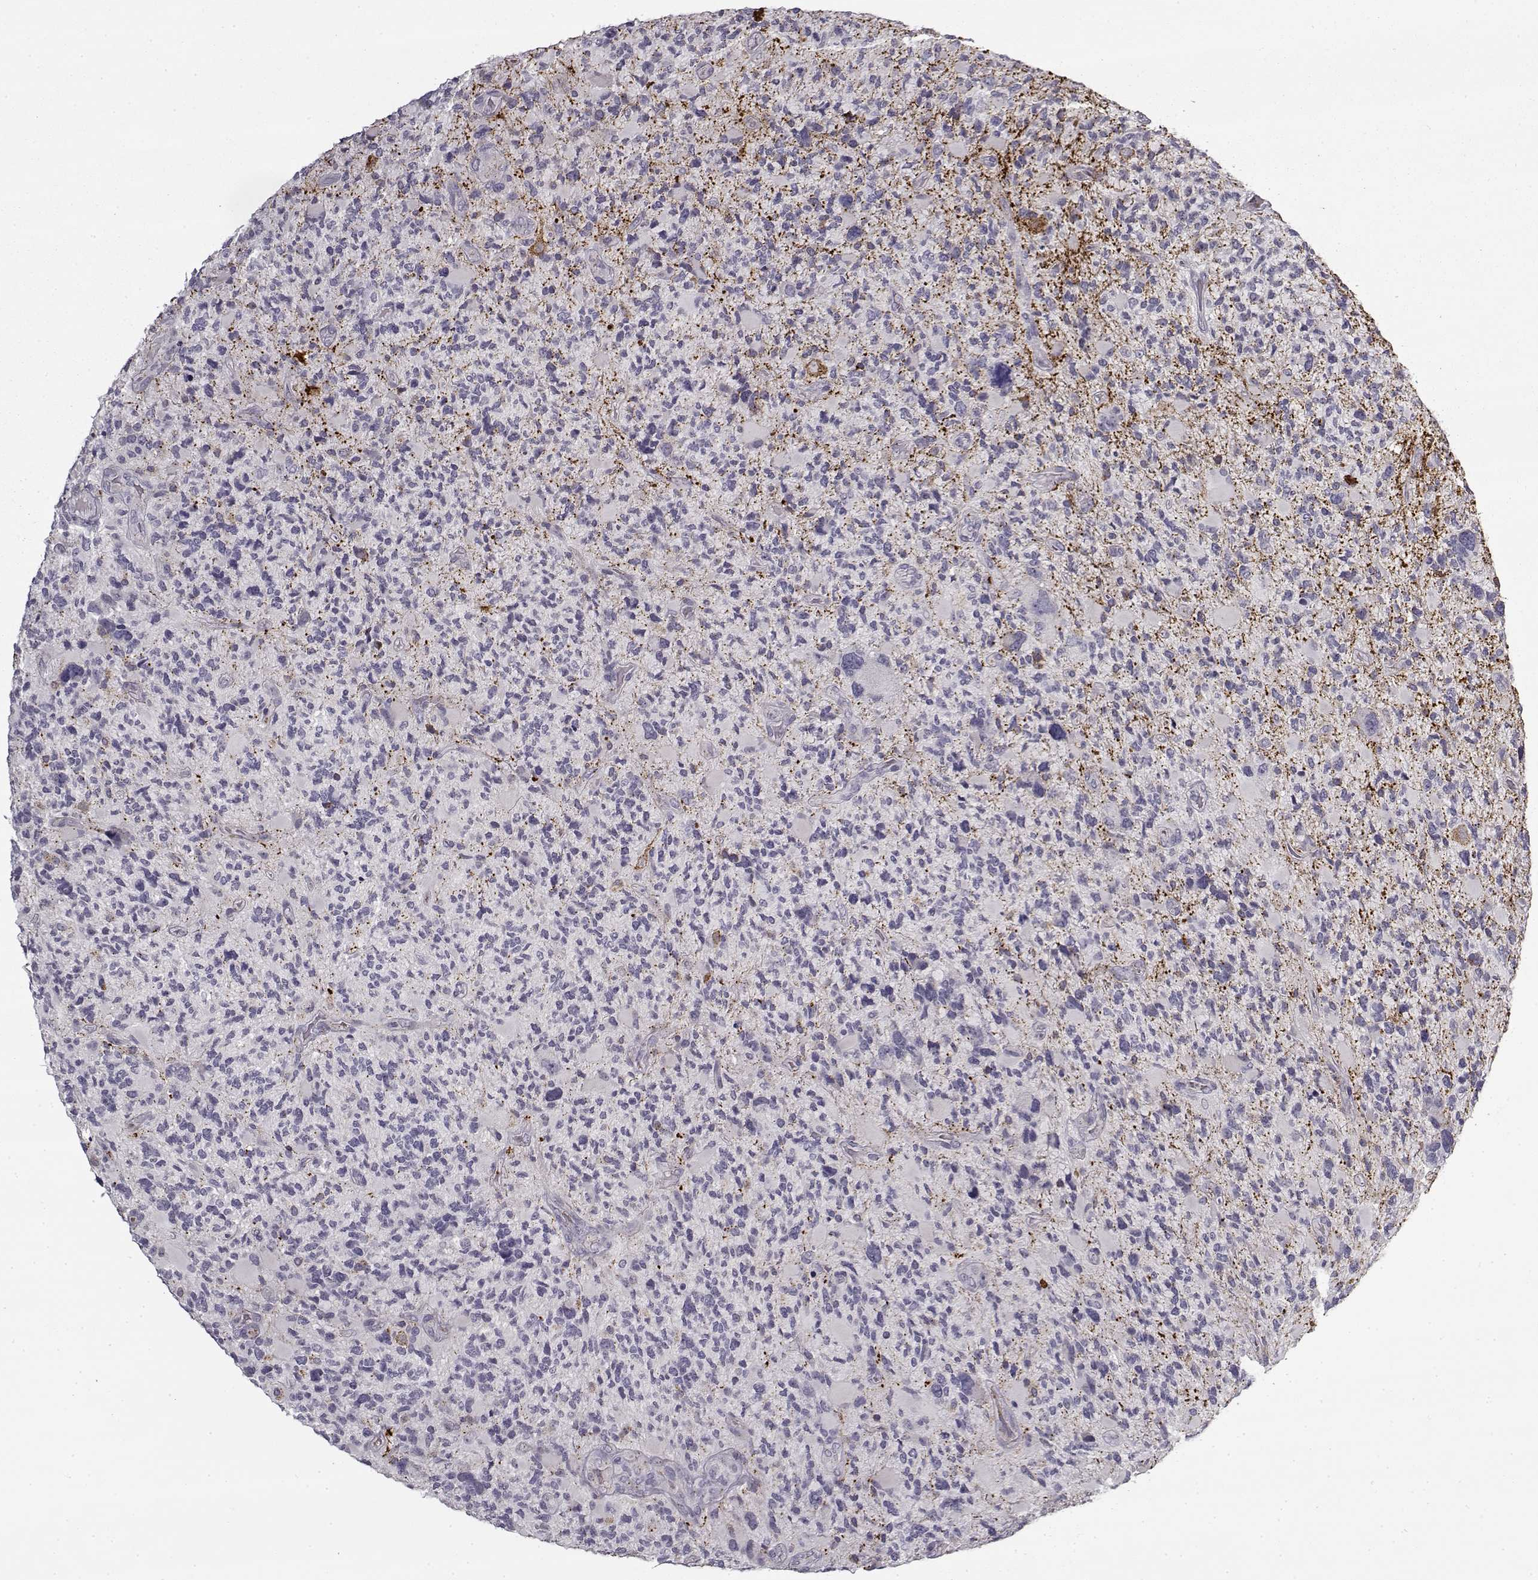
{"staining": {"intensity": "negative", "quantity": "none", "location": "none"}, "tissue": "glioma", "cell_type": "Tumor cells", "image_type": "cancer", "snomed": [{"axis": "morphology", "description": "Glioma, malignant, High grade"}, {"axis": "topography", "description": "Brain"}], "caption": "The histopathology image demonstrates no staining of tumor cells in malignant high-grade glioma. (Immunohistochemistry, brightfield microscopy, high magnification).", "gene": "SNCA", "patient": {"sex": "female", "age": 71}}